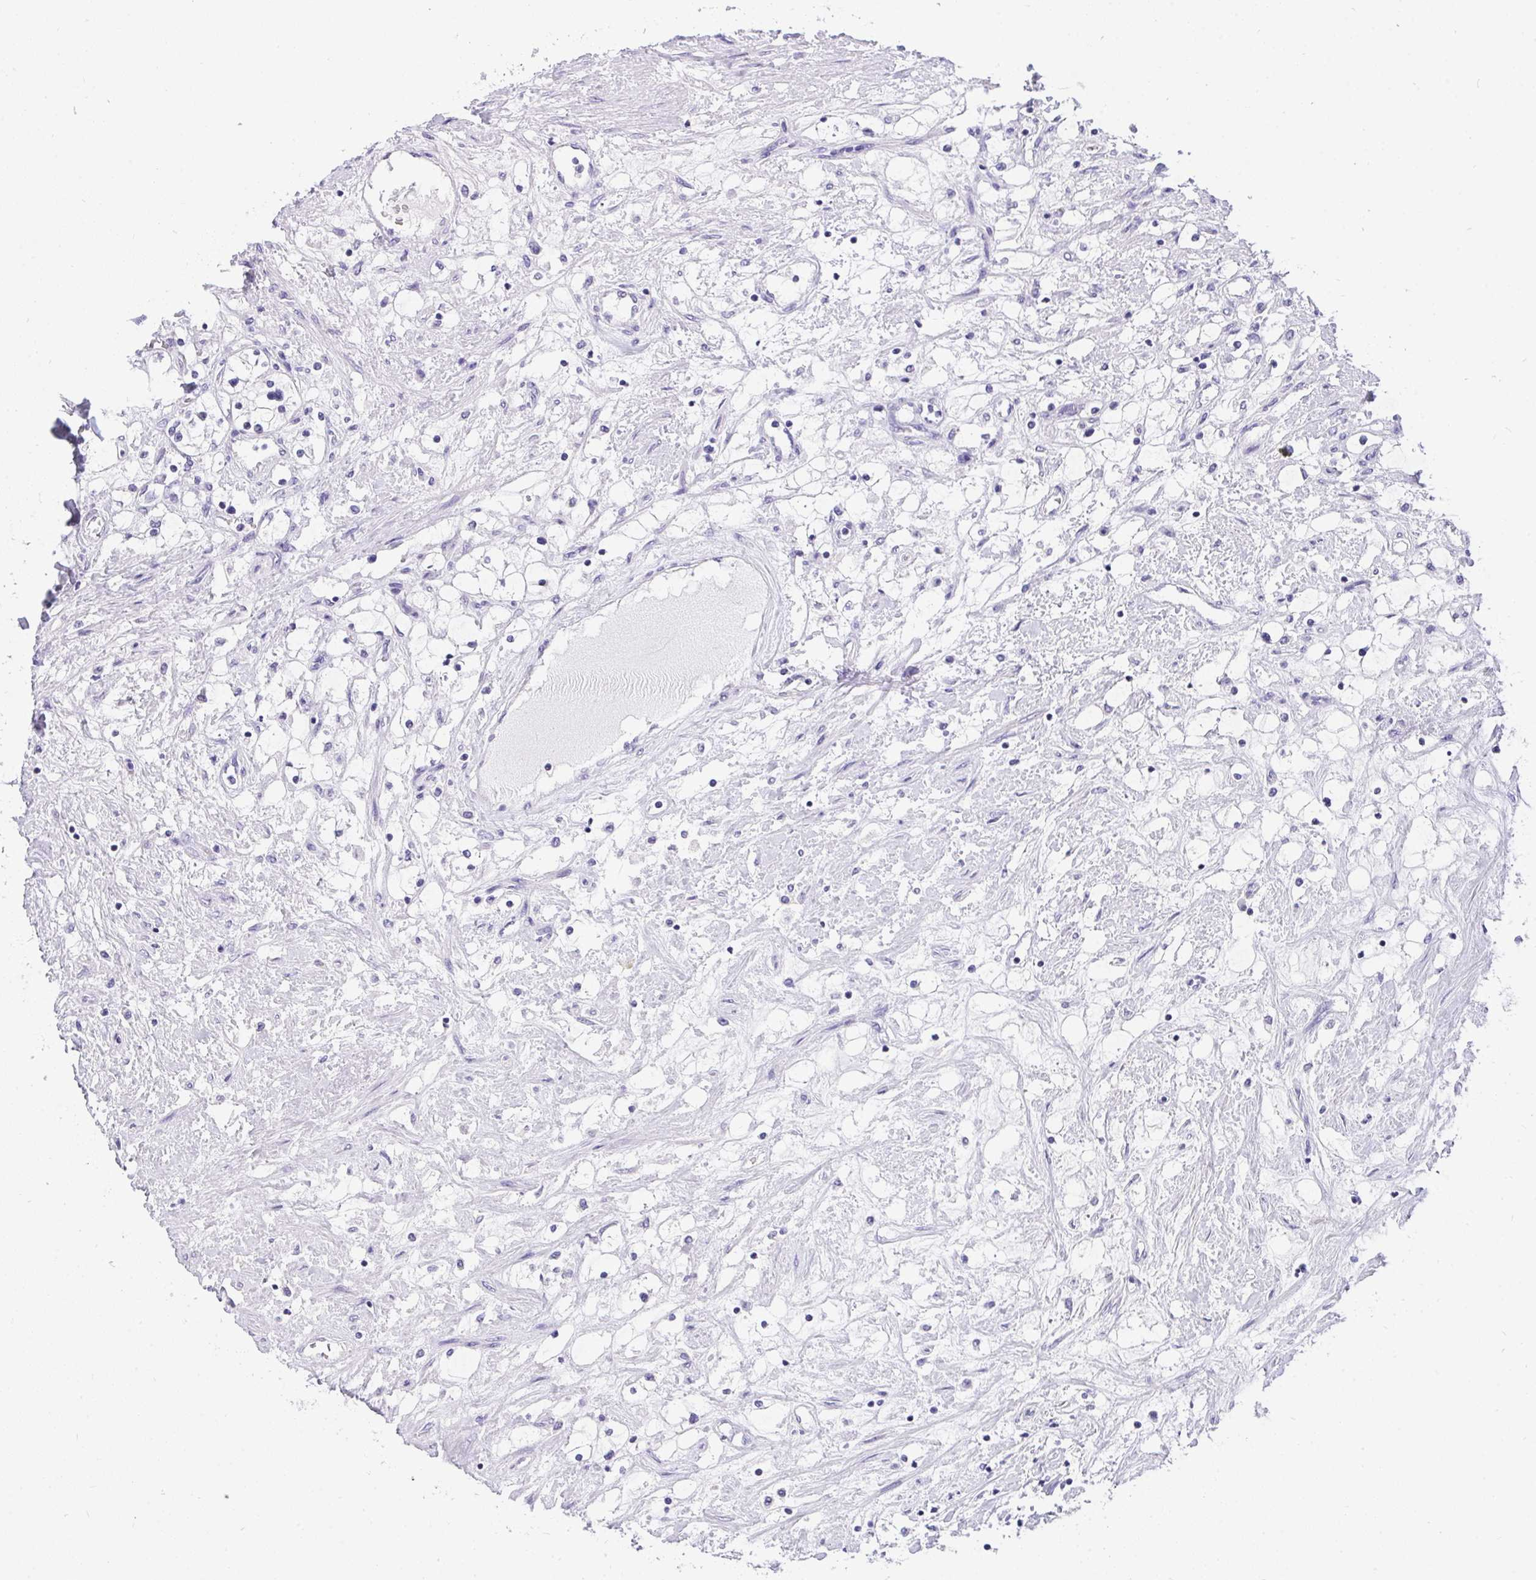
{"staining": {"intensity": "negative", "quantity": "none", "location": "none"}, "tissue": "renal cancer", "cell_type": "Tumor cells", "image_type": "cancer", "snomed": [{"axis": "morphology", "description": "Adenocarcinoma, NOS"}, {"axis": "topography", "description": "Kidney"}], "caption": "A high-resolution micrograph shows immunohistochemistry staining of adenocarcinoma (renal), which demonstrates no significant staining in tumor cells.", "gene": "VGLL3", "patient": {"sex": "male", "age": 68}}